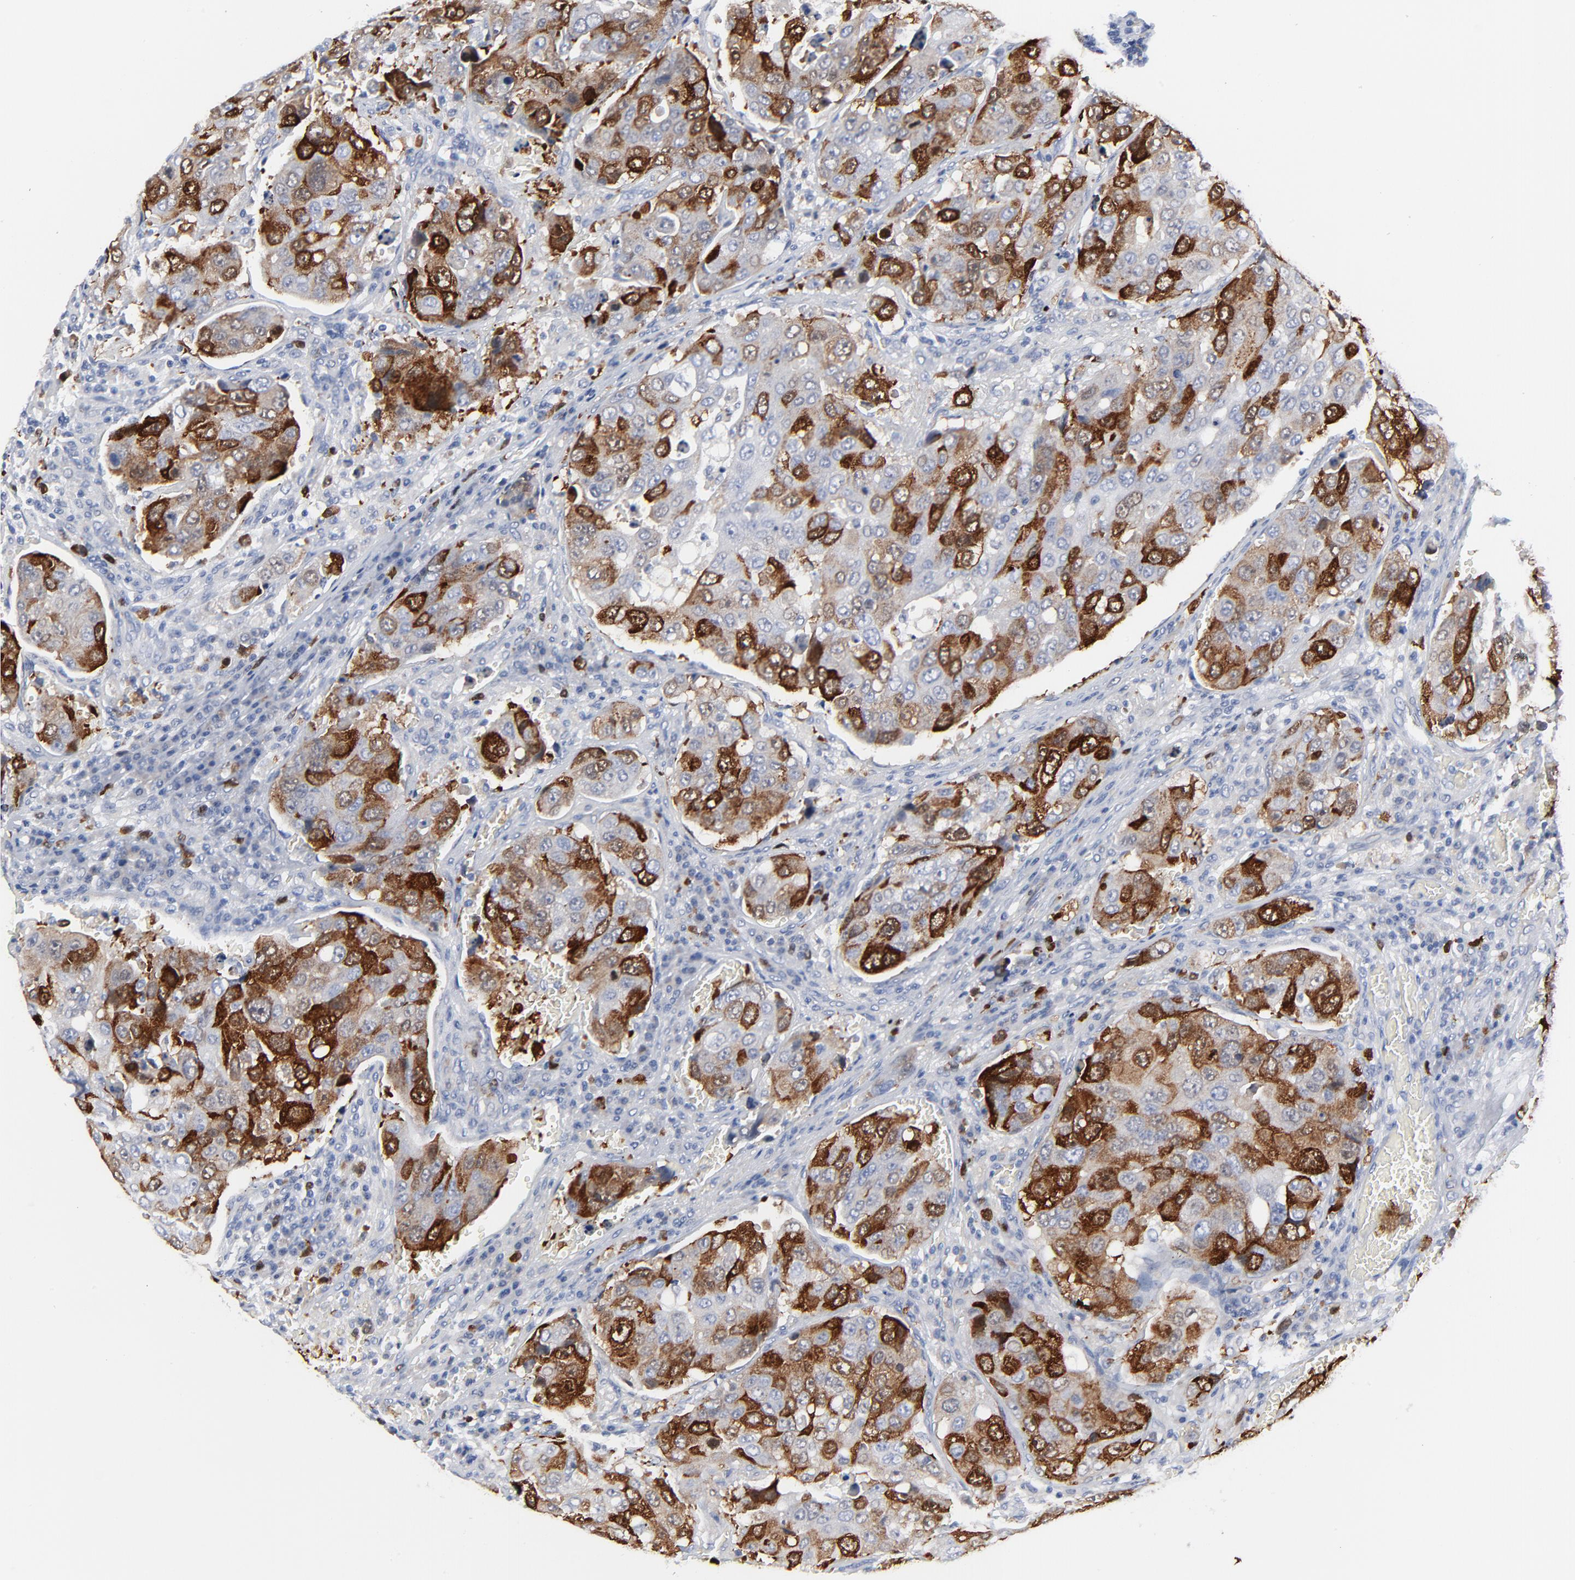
{"staining": {"intensity": "strong", "quantity": "25%-75%", "location": "cytoplasmic/membranous,nuclear"}, "tissue": "urothelial cancer", "cell_type": "Tumor cells", "image_type": "cancer", "snomed": [{"axis": "morphology", "description": "Urothelial carcinoma, High grade"}, {"axis": "topography", "description": "Lymph node"}, {"axis": "topography", "description": "Urinary bladder"}], "caption": "Immunohistochemical staining of human urothelial cancer shows high levels of strong cytoplasmic/membranous and nuclear protein staining in about 25%-75% of tumor cells. The protein of interest is stained brown, and the nuclei are stained in blue (DAB IHC with brightfield microscopy, high magnification).", "gene": "CDK1", "patient": {"sex": "male", "age": 51}}